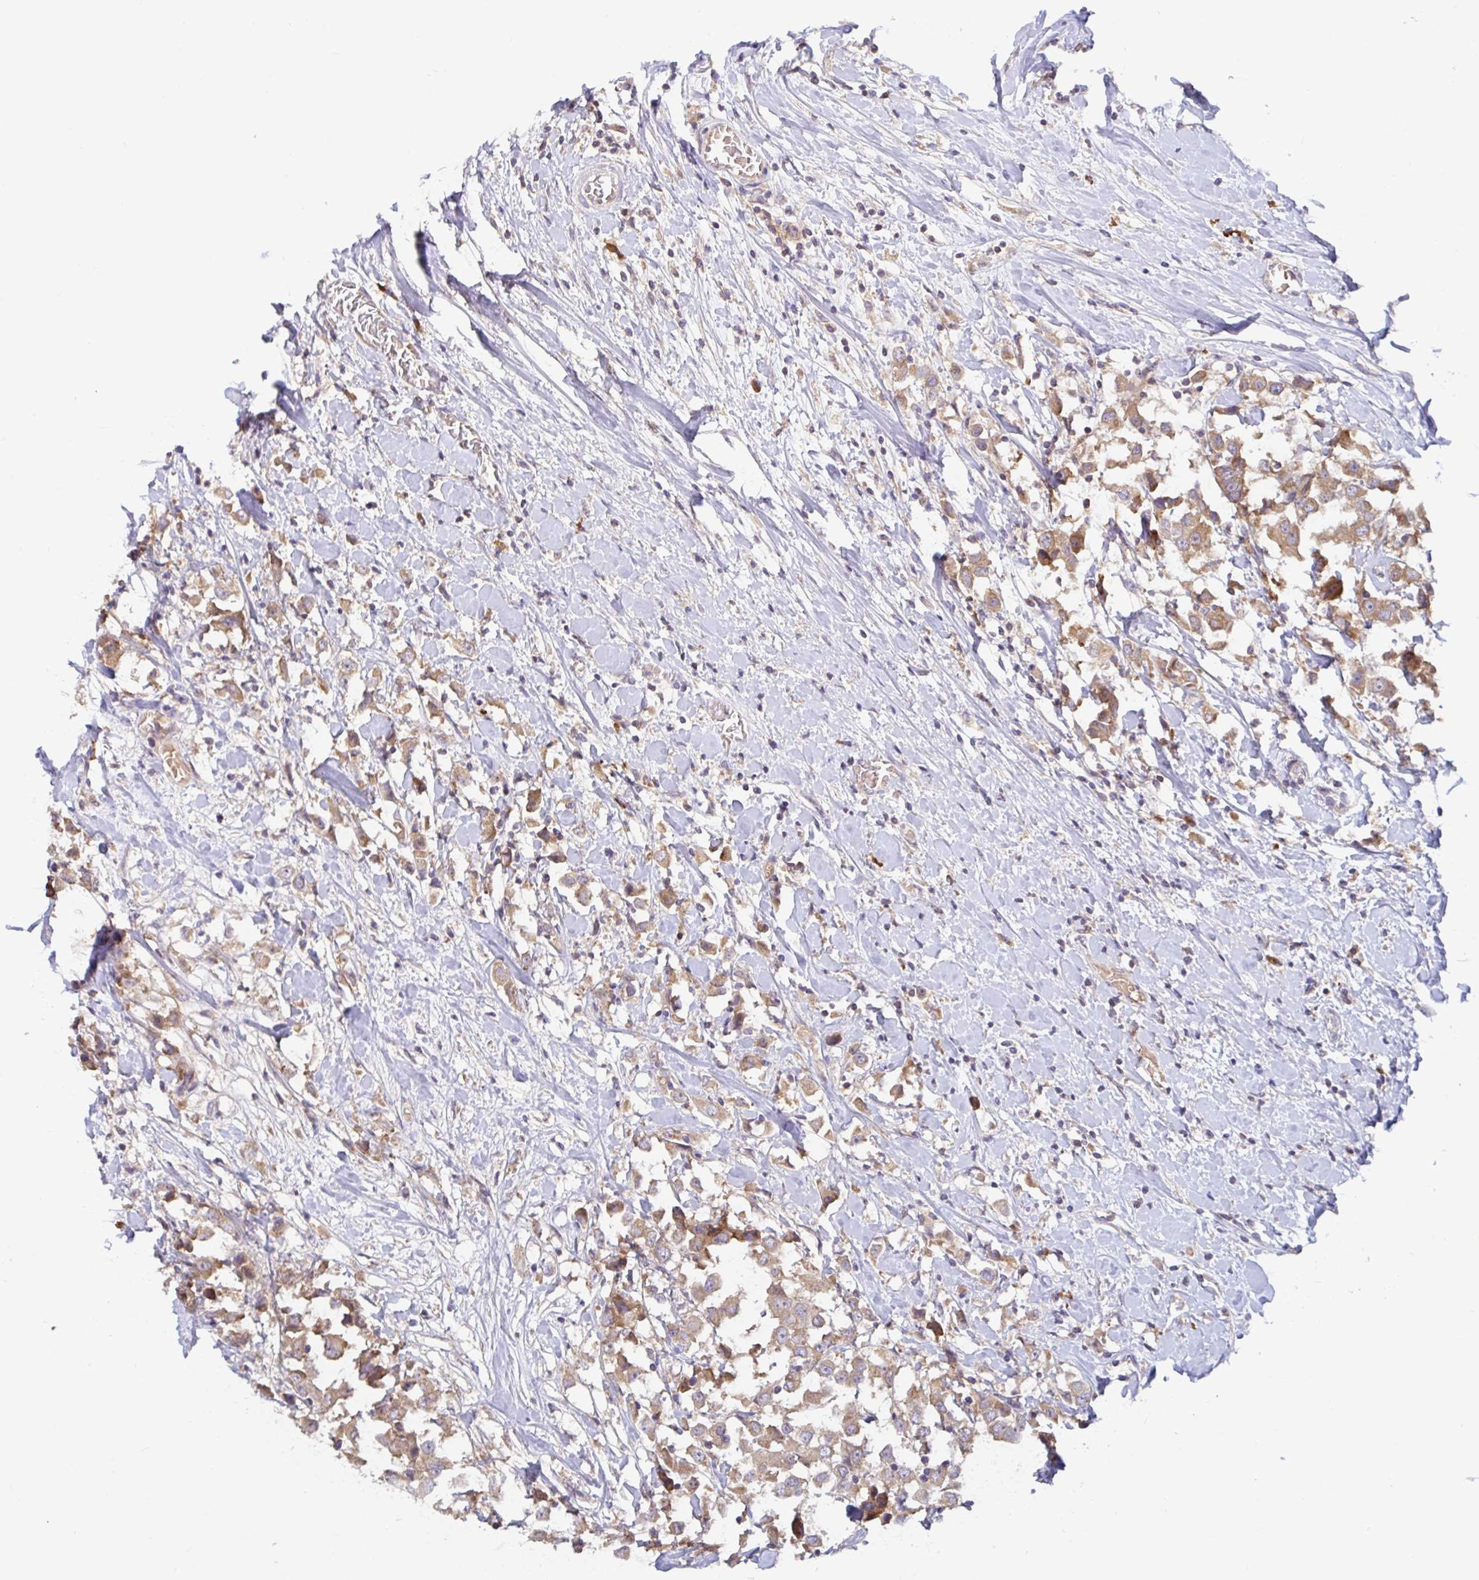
{"staining": {"intensity": "moderate", "quantity": ">75%", "location": "cytoplasmic/membranous"}, "tissue": "breast cancer", "cell_type": "Tumor cells", "image_type": "cancer", "snomed": [{"axis": "morphology", "description": "Duct carcinoma"}, {"axis": "topography", "description": "Breast"}], "caption": "The micrograph reveals immunohistochemical staining of invasive ductal carcinoma (breast). There is moderate cytoplasmic/membranous staining is seen in about >75% of tumor cells.", "gene": "LARP1", "patient": {"sex": "female", "age": 61}}